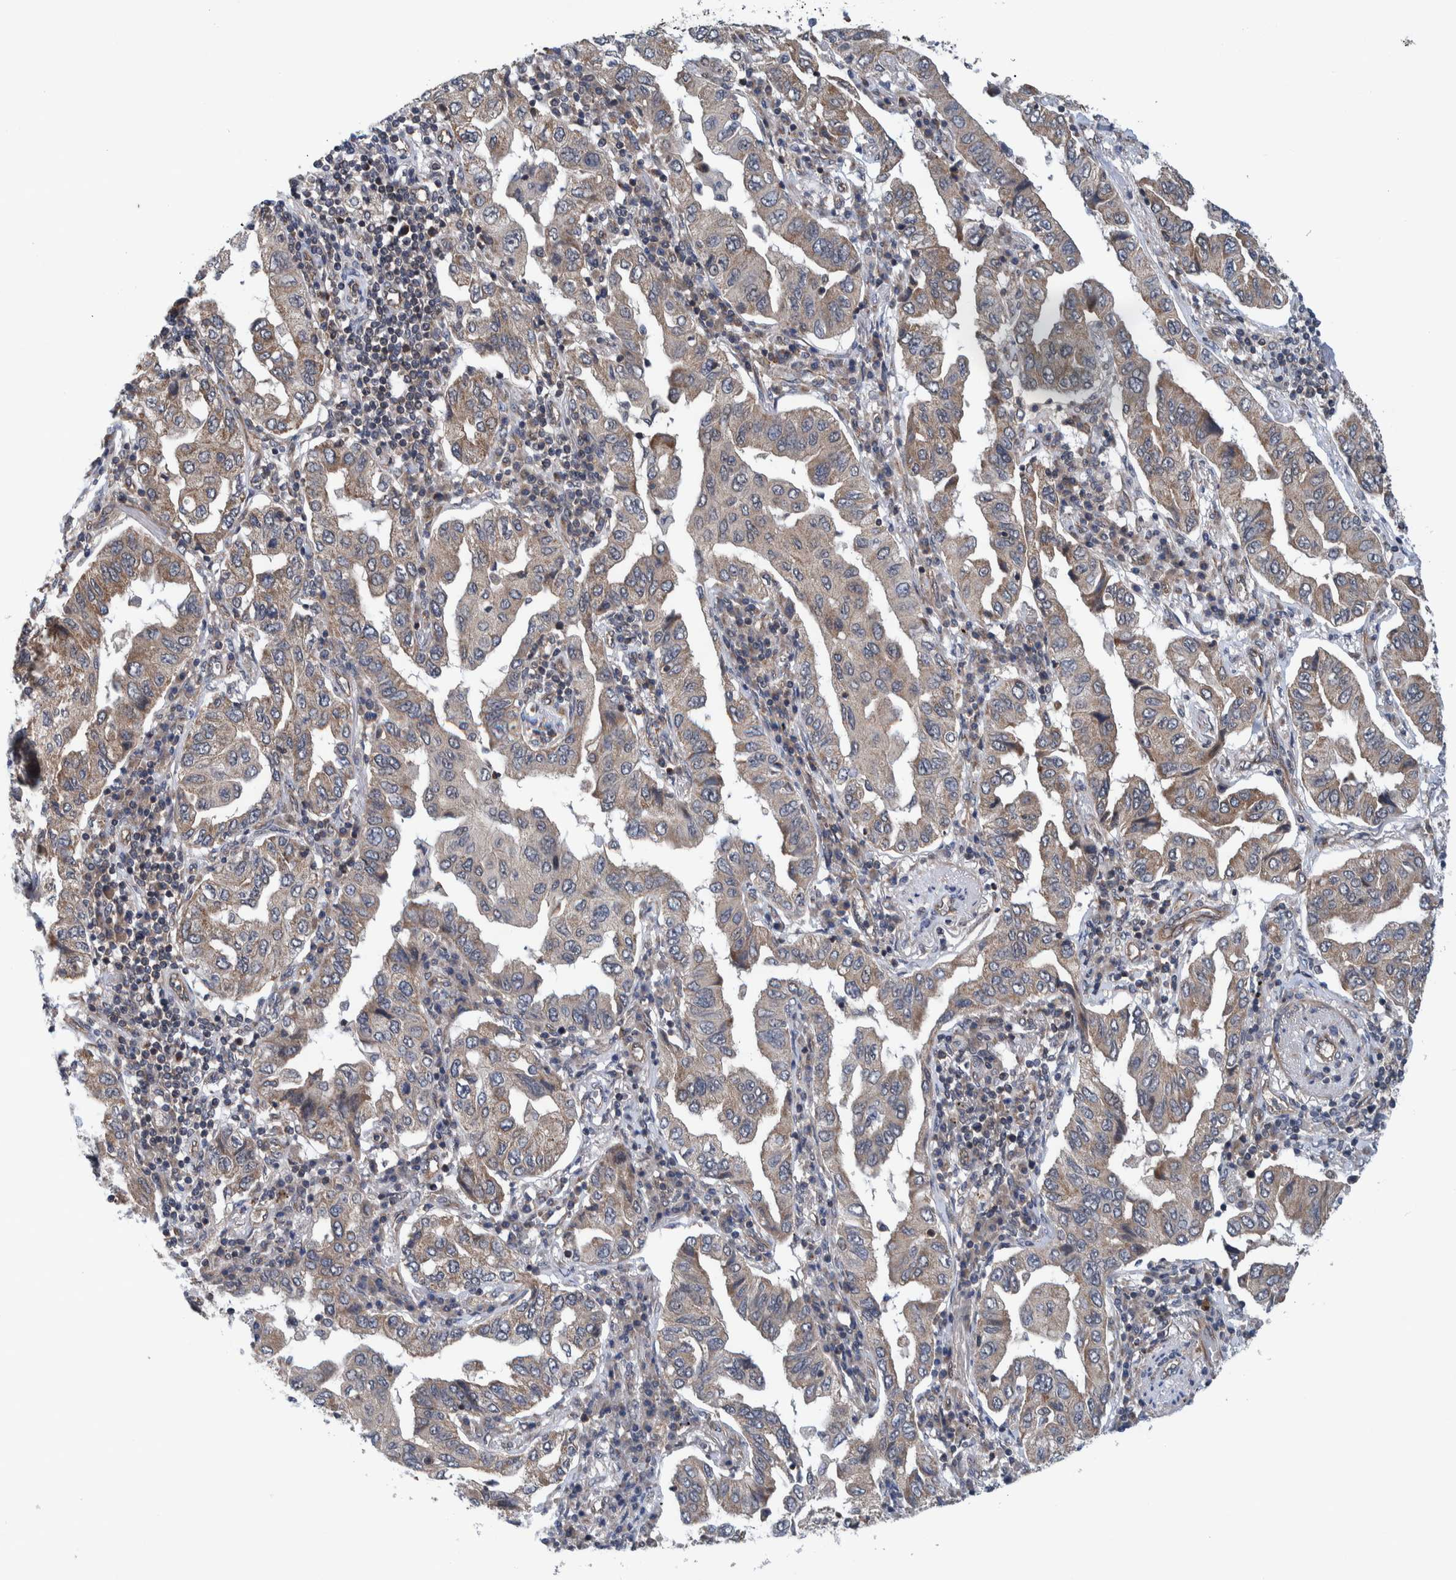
{"staining": {"intensity": "moderate", "quantity": ">75%", "location": "cytoplasmic/membranous"}, "tissue": "lung cancer", "cell_type": "Tumor cells", "image_type": "cancer", "snomed": [{"axis": "morphology", "description": "Adenocarcinoma, NOS"}, {"axis": "topography", "description": "Lung"}], "caption": "Tumor cells exhibit medium levels of moderate cytoplasmic/membranous staining in approximately >75% of cells in lung adenocarcinoma. The staining was performed using DAB (3,3'-diaminobenzidine) to visualize the protein expression in brown, while the nuclei were stained in blue with hematoxylin (Magnification: 20x).", "gene": "MRPS7", "patient": {"sex": "female", "age": 65}}